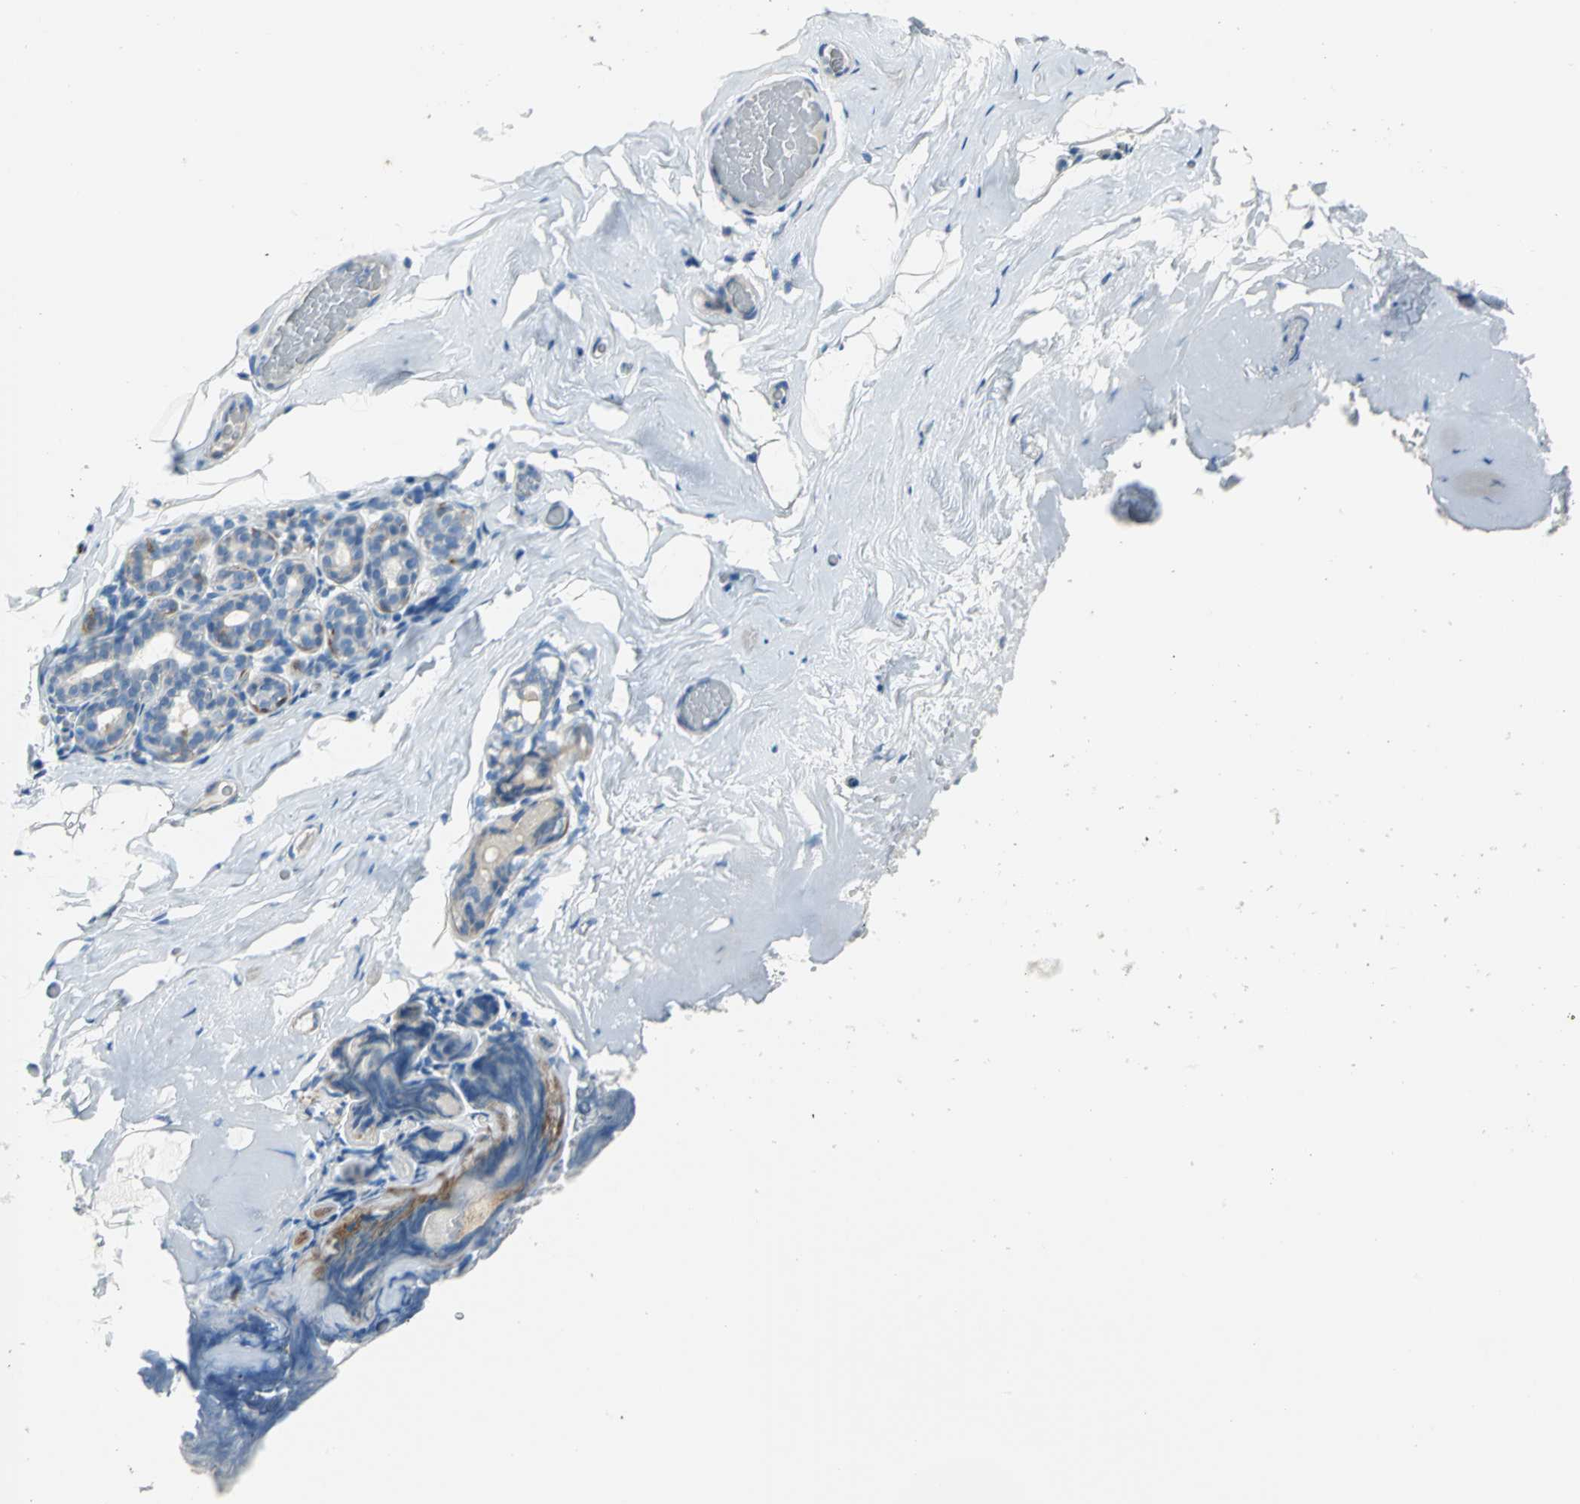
{"staining": {"intensity": "negative", "quantity": "none", "location": "none"}, "tissue": "breast", "cell_type": "Adipocytes", "image_type": "normal", "snomed": [{"axis": "morphology", "description": "Normal tissue, NOS"}, {"axis": "topography", "description": "Breast"}, {"axis": "topography", "description": "Soft tissue"}], "caption": "This image is of unremarkable breast stained with immunohistochemistry to label a protein in brown with the nuclei are counter-stained blue. There is no staining in adipocytes. (DAB immunohistochemistry (IHC), high magnification).", "gene": "ALOX15", "patient": {"sex": "female", "age": 75}}